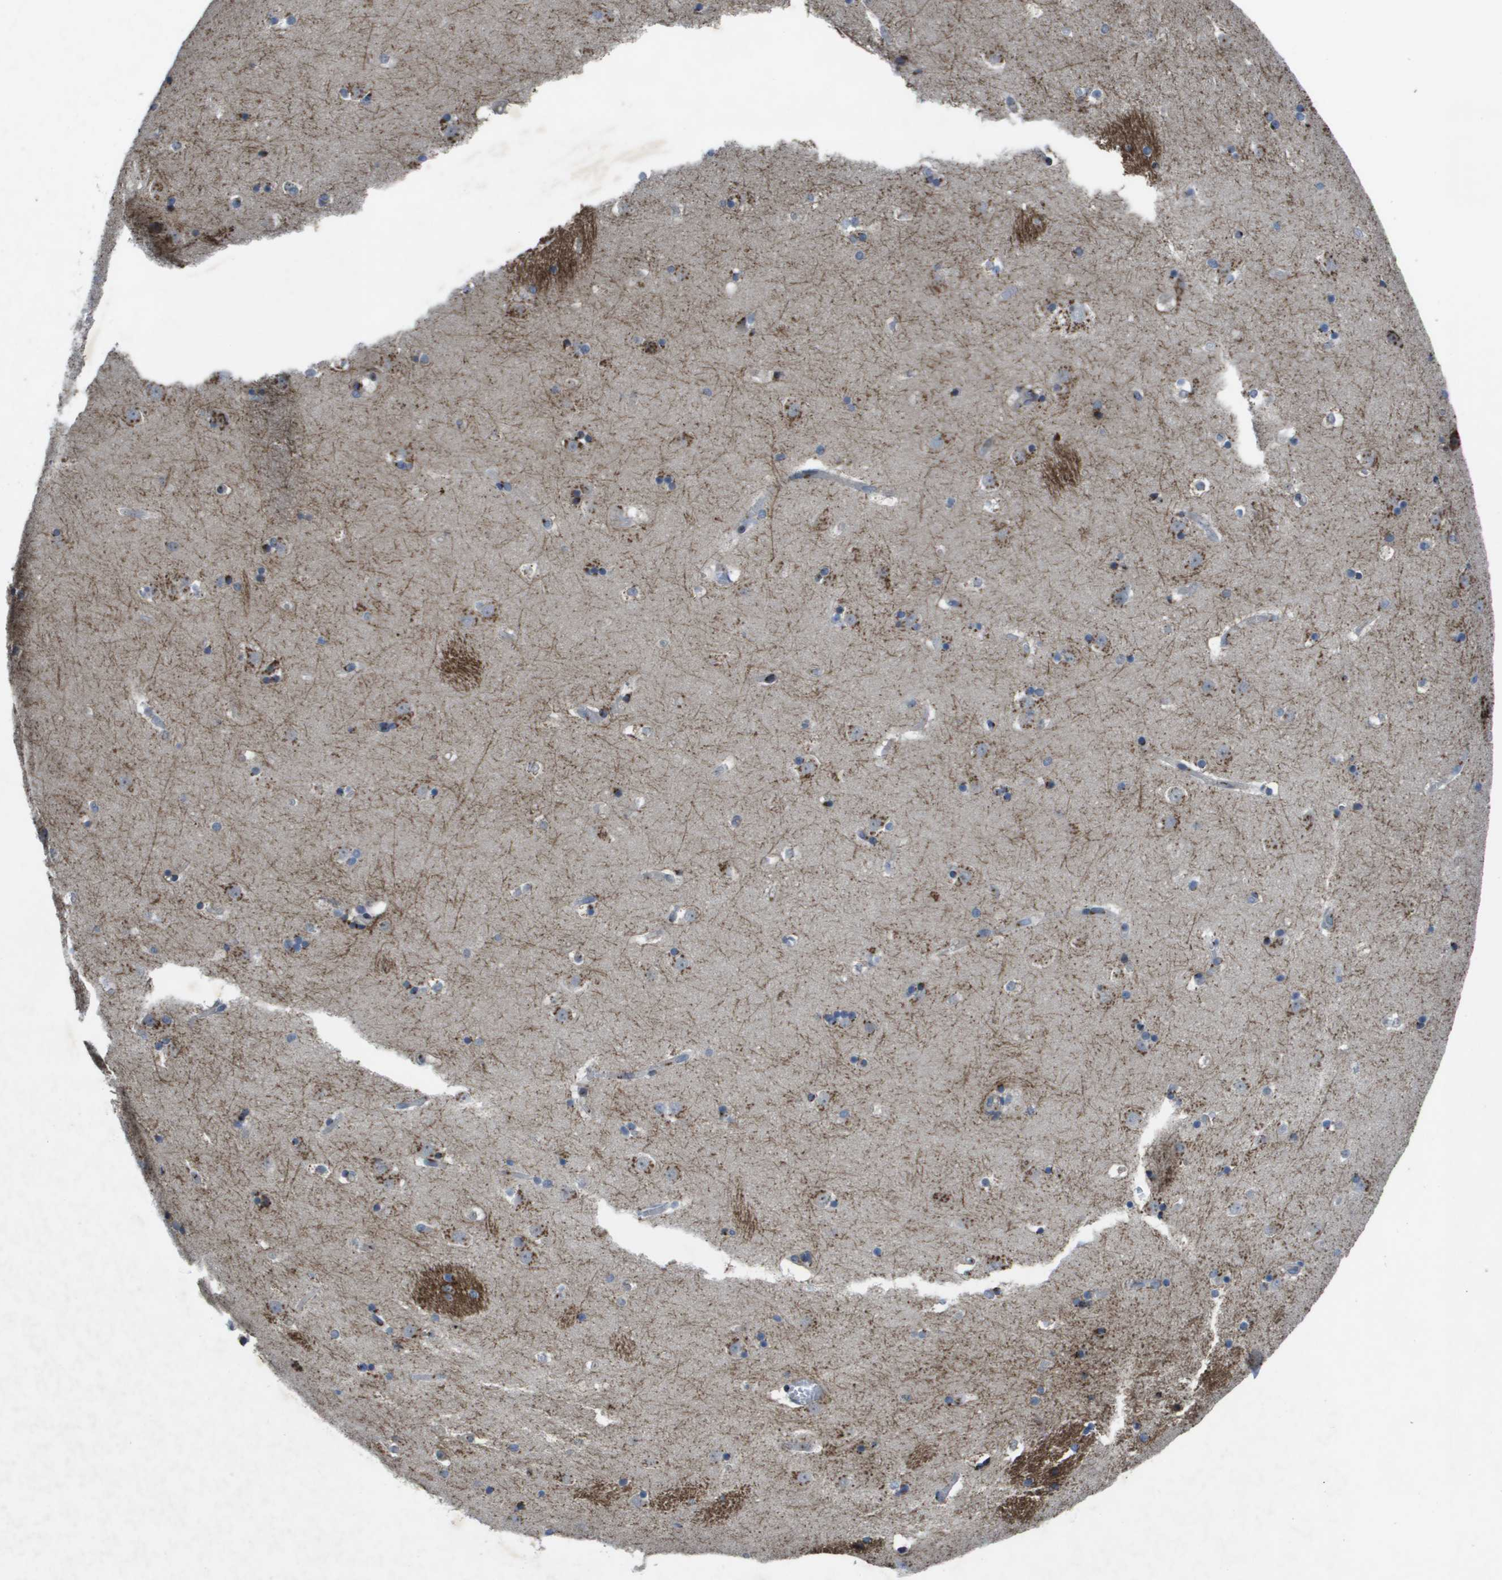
{"staining": {"intensity": "strong", "quantity": "25%-75%", "location": "cytoplasmic/membranous"}, "tissue": "caudate", "cell_type": "Glial cells", "image_type": "normal", "snomed": [{"axis": "morphology", "description": "Normal tissue, NOS"}, {"axis": "topography", "description": "Lateral ventricle wall"}], "caption": "This image demonstrates normal caudate stained with immunohistochemistry to label a protein in brown. The cytoplasmic/membranous of glial cells show strong positivity for the protein. Nuclei are counter-stained blue.", "gene": "QSOX2", "patient": {"sex": "male", "age": 45}}